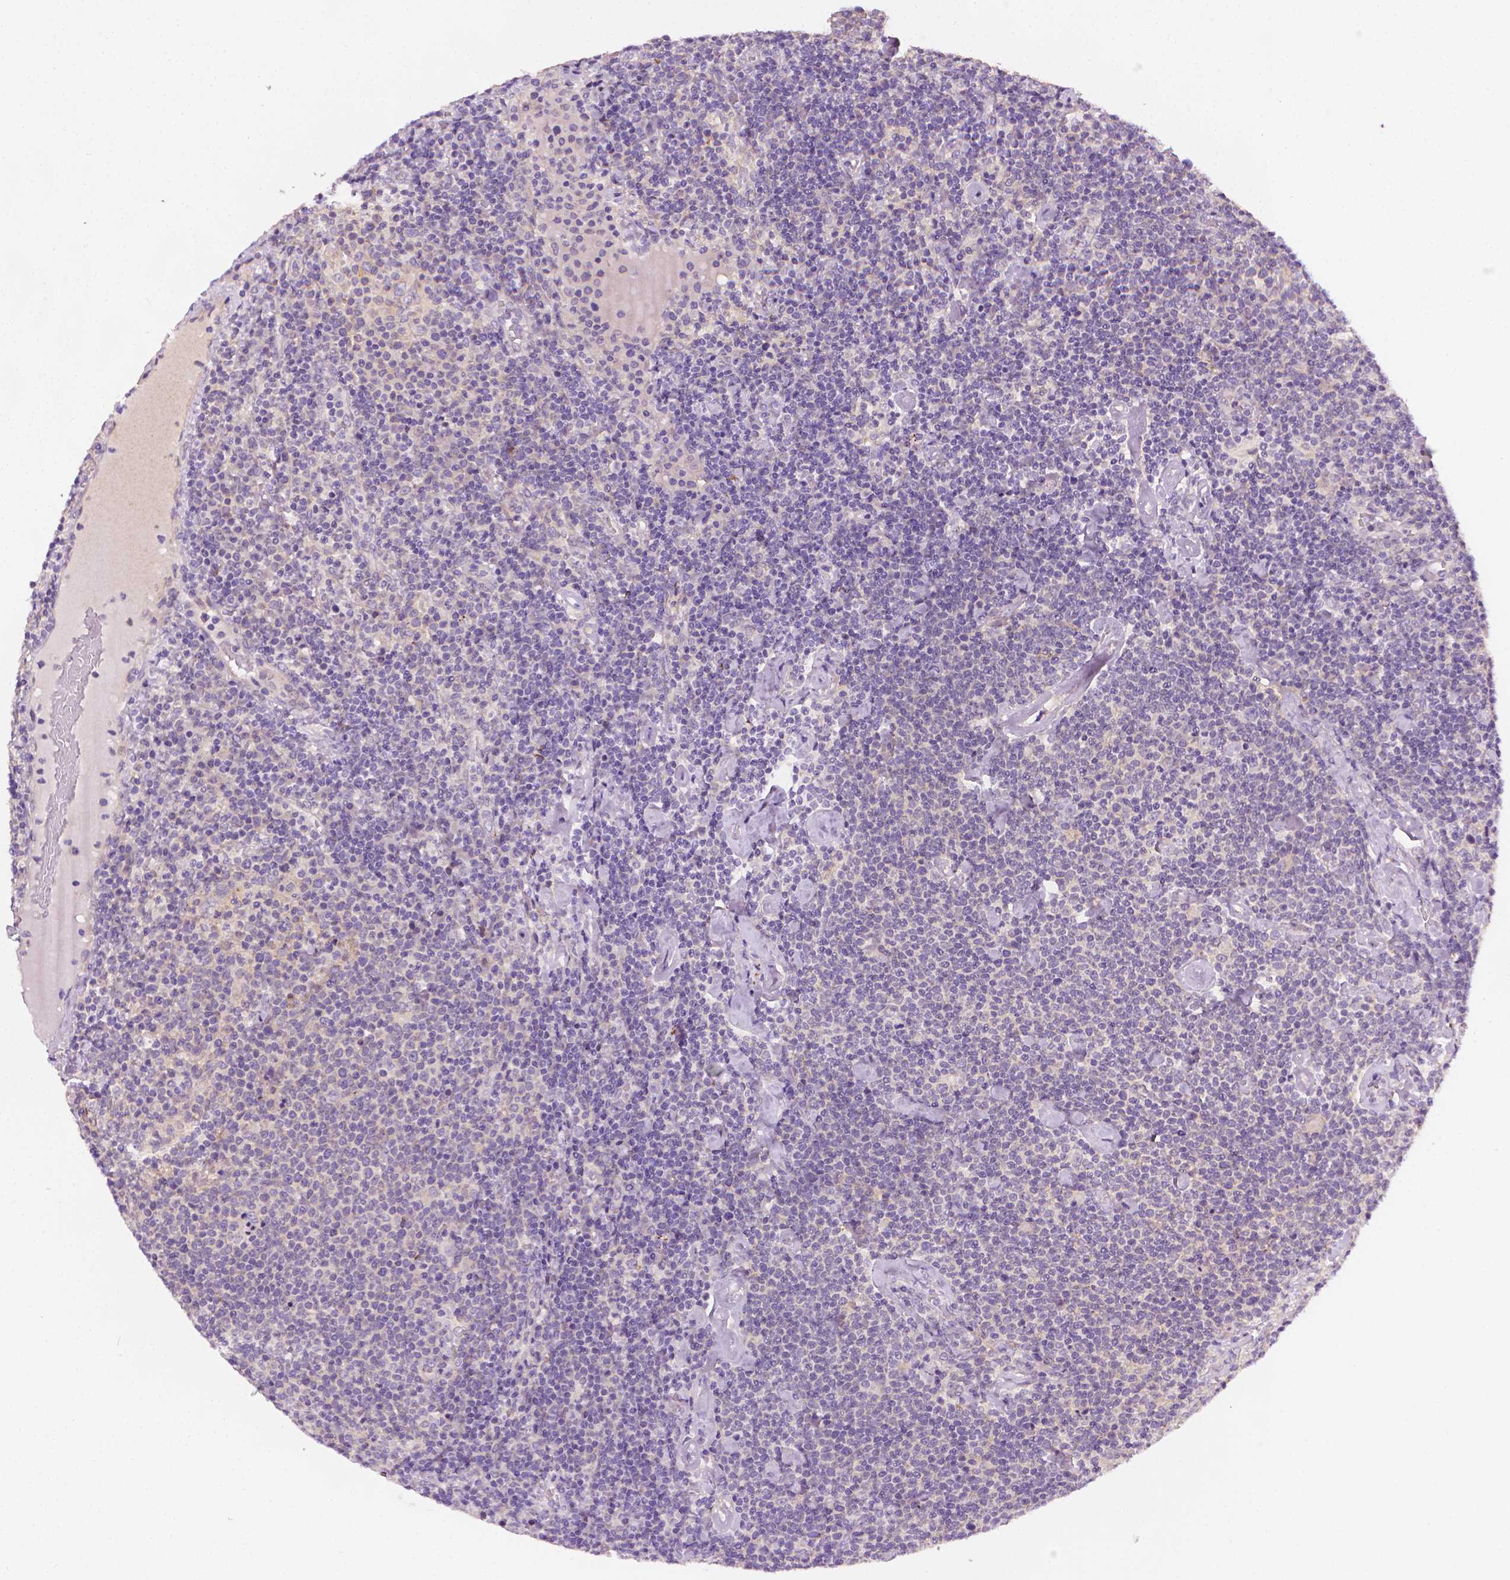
{"staining": {"intensity": "negative", "quantity": "none", "location": "none"}, "tissue": "lymphoma", "cell_type": "Tumor cells", "image_type": "cancer", "snomed": [{"axis": "morphology", "description": "Malignant lymphoma, non-Hodgkin's type, High grade"}, {"axis": "topography", "description": "Lymph node"}], "caption": "Immunohistochemical staining of human high-grade malignant lymphoma, non-Hodgkin's type demonstrates no significant staining in tumor cells.", "gene": "MCOLN3", "patient": {"sex": "male", "age": 61}}